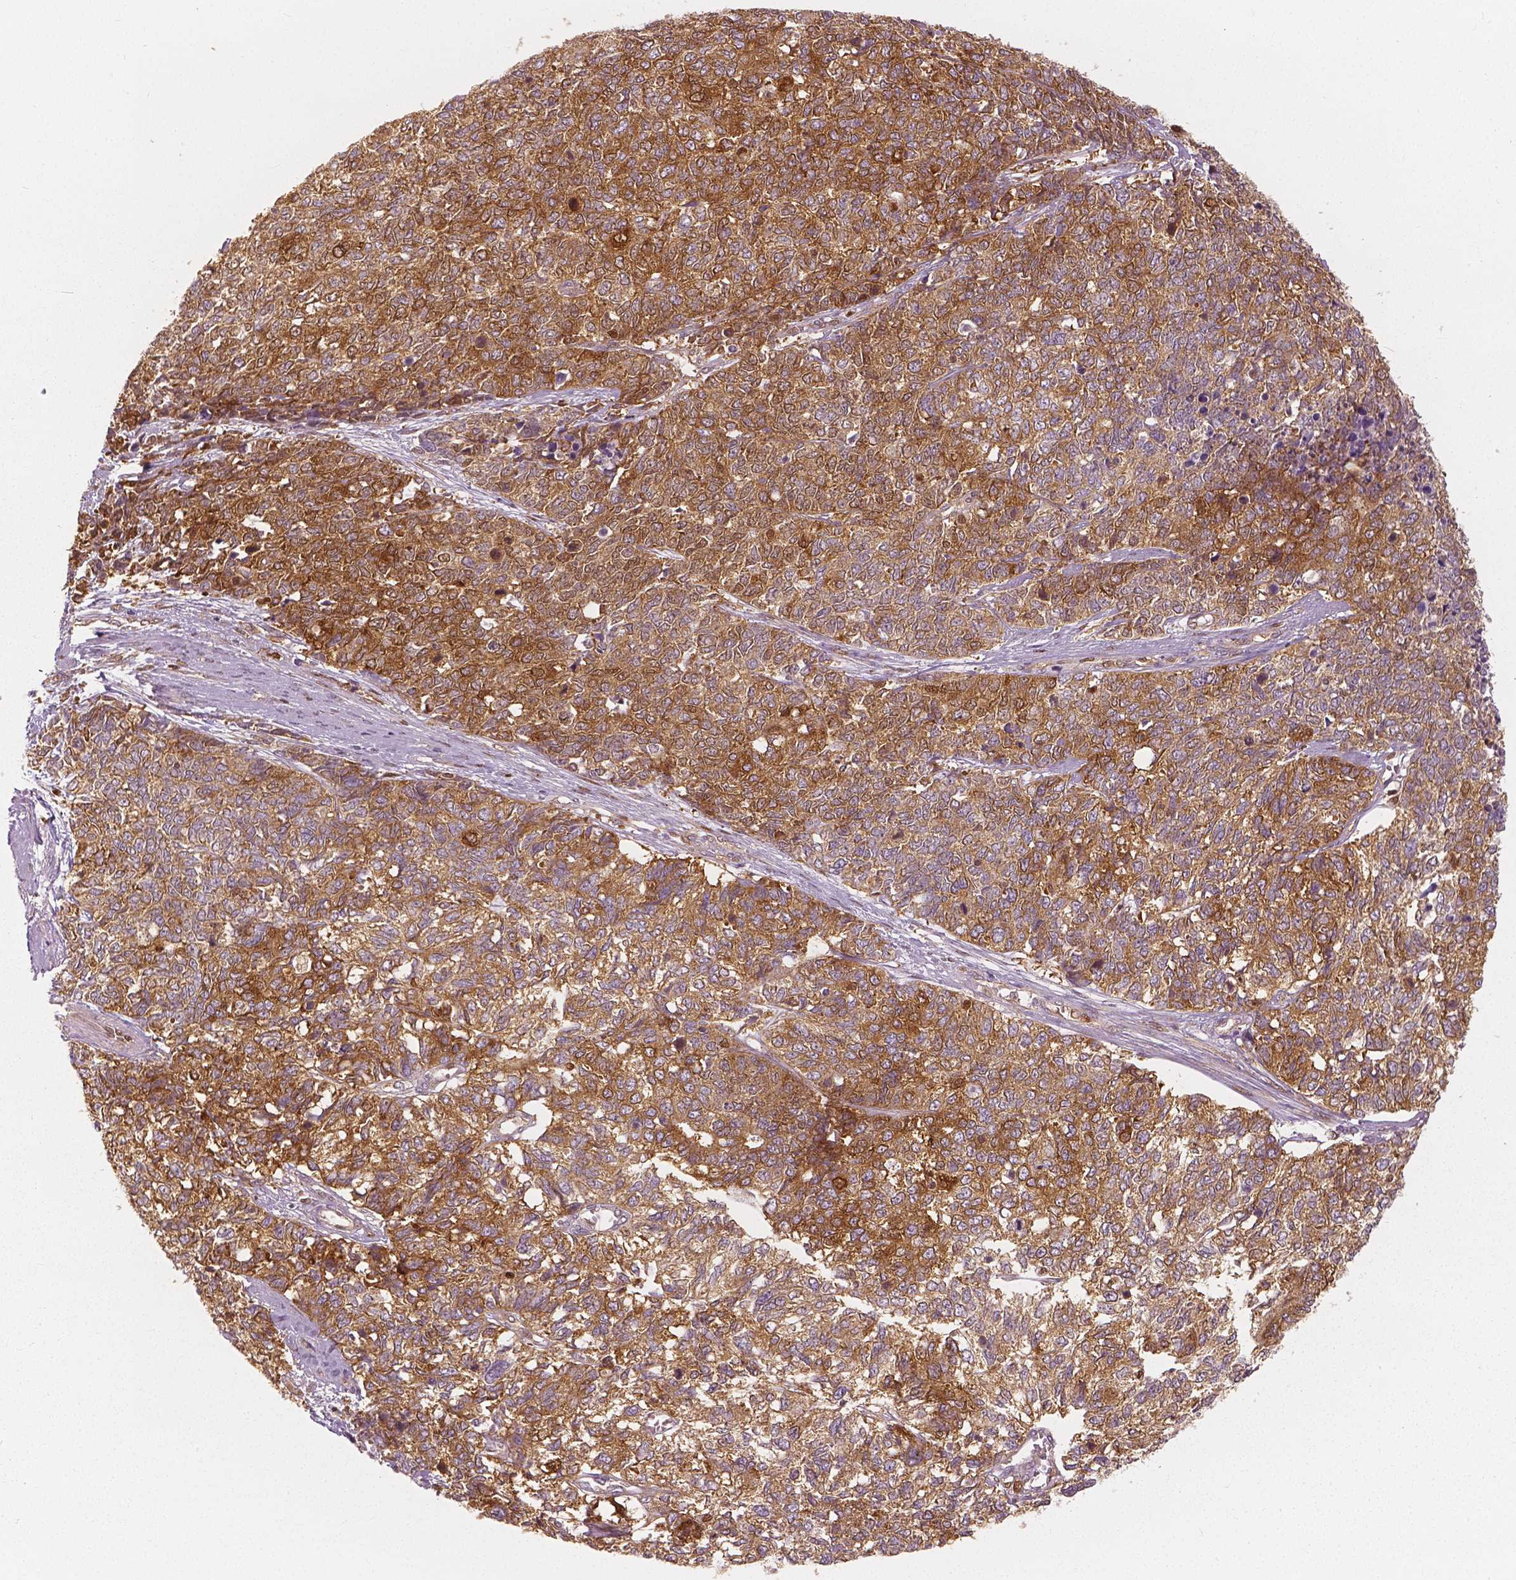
{"staining": {"intensity": "moderate", "quantity": ">75%", "location": "cytoplasmic/membranous,nuclear"}, "tissue": "cervical cancer", "cell_type": "Tumor cells", "image_type": "cancer", "snomed": [{"axis": "morphology", "description": "Adenocarcinoma, NOS"}, {"axis": "topography", "description": "Cervix"}], "caption": "Immunohistochemistry micrograph of human adenocarcinoma (cervical) stained for a protein (brown), which displays medium levels of moderate cytoplasmic/membranous and nuclear expression in about >75% of tumor cells.", "gene": "SQSTM1", "patient": {"sex": "female", "age": 63}}